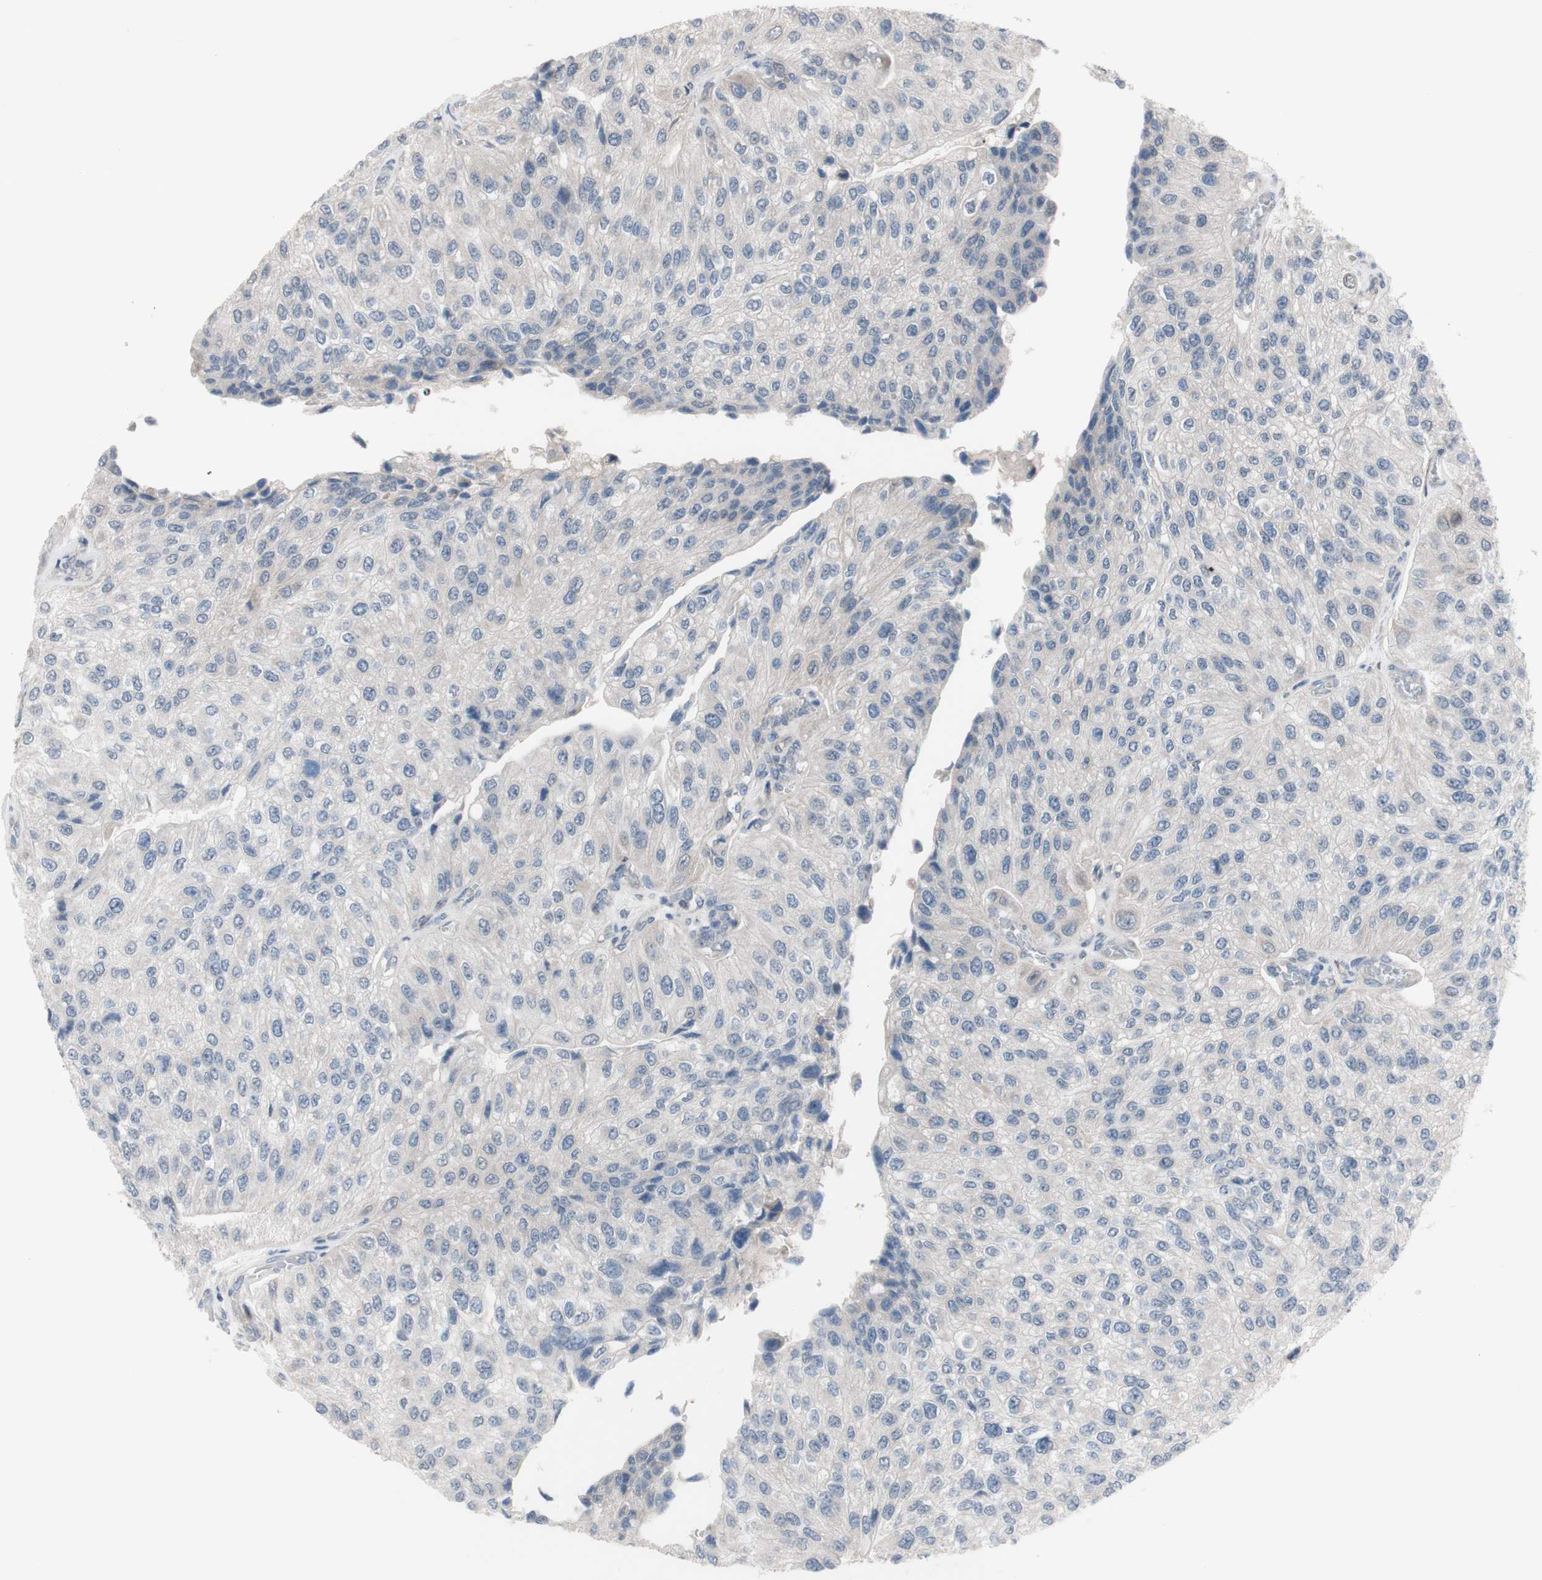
{"staining": {"intensity": "negative", "quantity": "none", "location": "none"}, "tissue": "urothelial cancer", "cell_type": "Tumor cells", "image_type": "cancer", "snomed": [{"axis": "morphology", "description": "Urothelial carcinoma, High grade"}, {"axis": "topography", "description": "Kidney"}, {"axis": "topography", "description": "Urinary bladder"}], "caption": "IHC of human urothelial cancer displays no staining in tumor cells.", "gene": "PHTF2", "patient": {"sex": "male", "age": 77}}